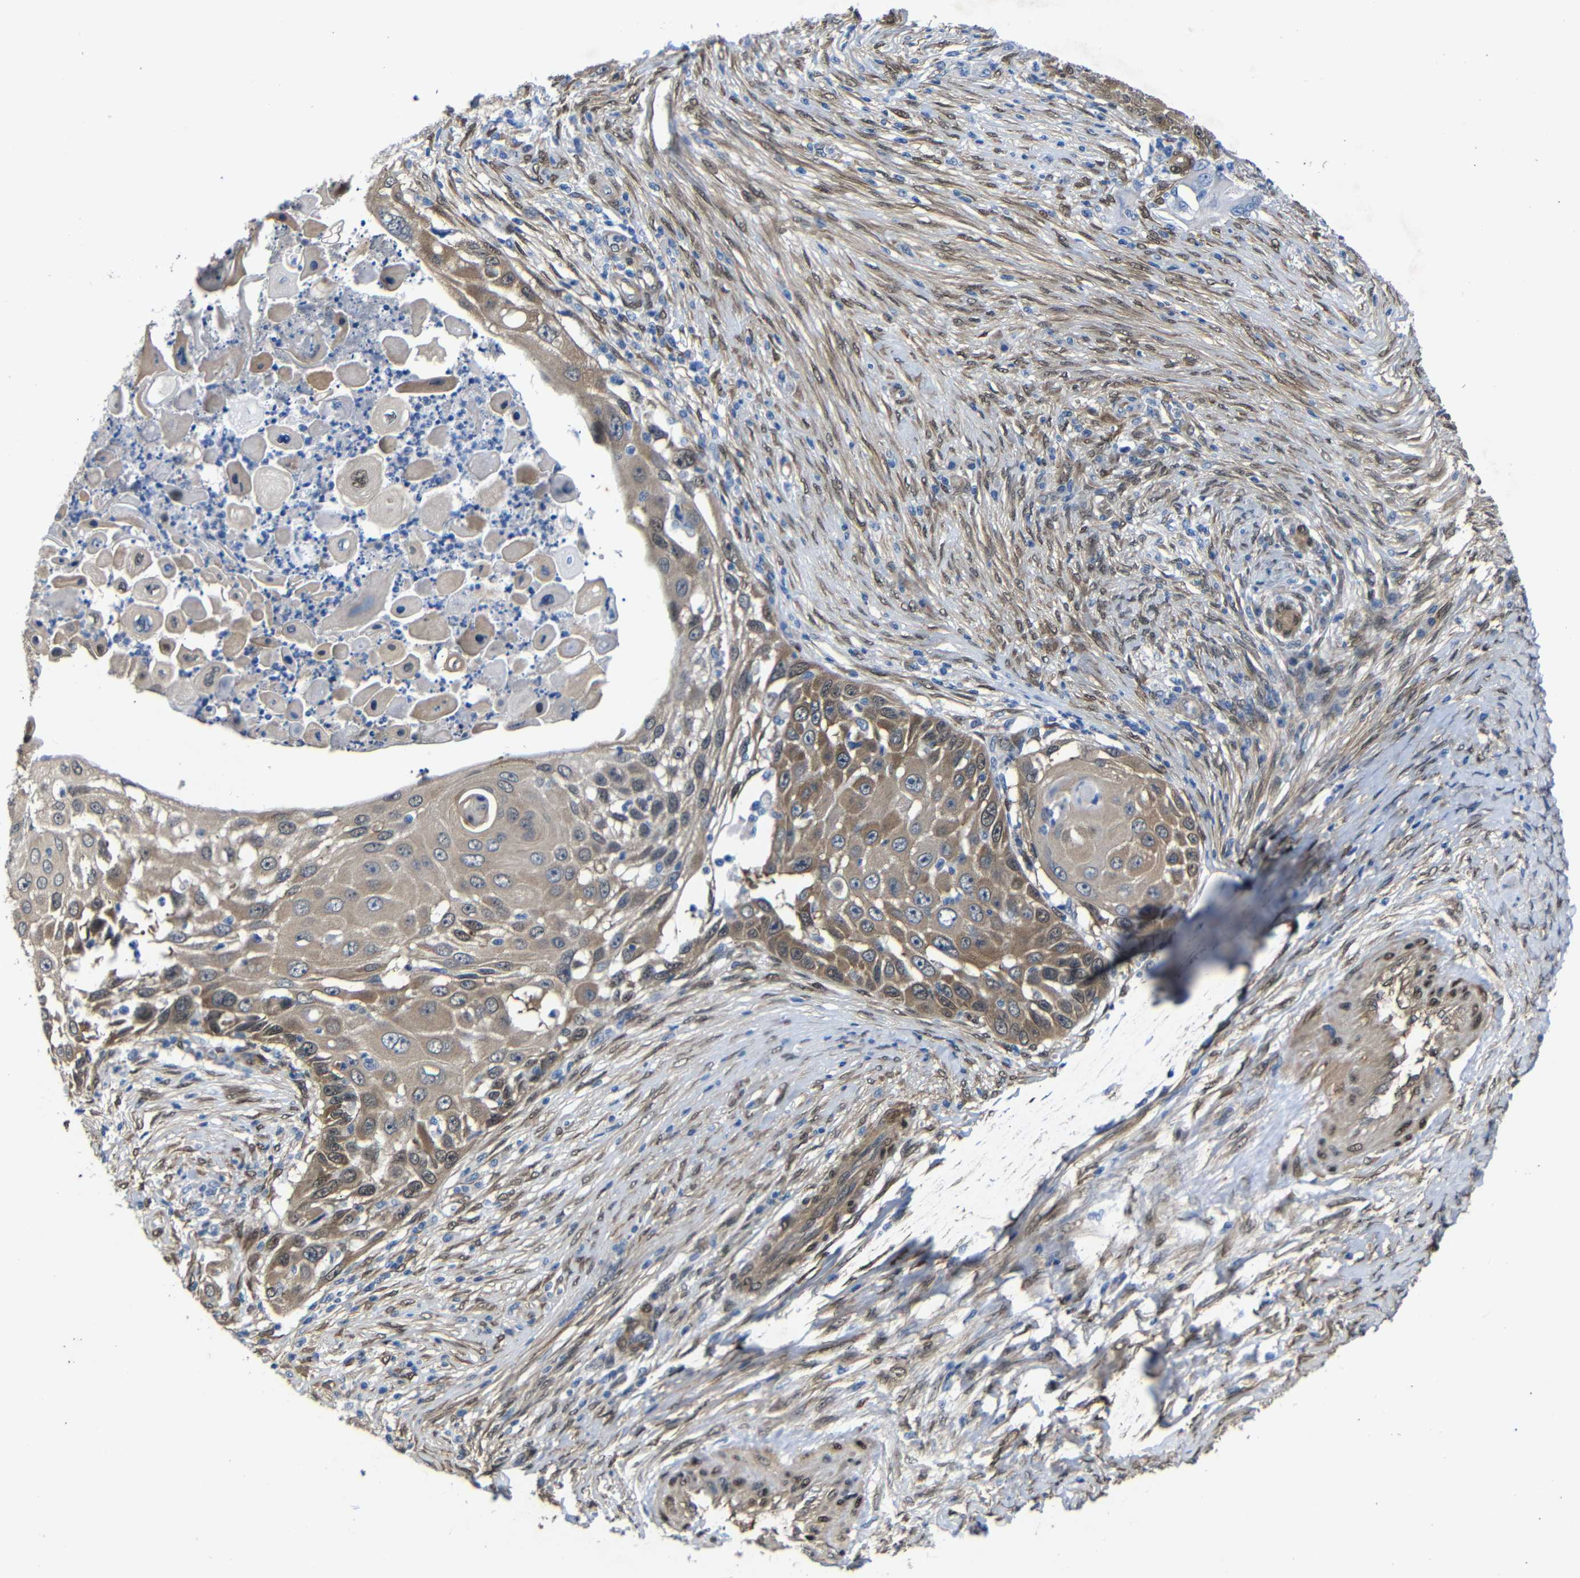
{"staining": {"intensity": "moderate", "quantity": ">75%", "location": "cytoplasmic/membranous"}, "tissue": "skin cancer", "cell_type": "Tumor cells", "image_type": "cancer", "snomed": [{"axis": "morphology", "description": "Squamous cell carcinoma, NOS"}, {"axis": "topography", "description": "Skin"}], "caption": "High-power microscopy captured an immunohistochemistry (IHC) photomicrograph of squamous cell carcinoma (skin), revealing moderate cytoplasmic/membranous positivity in about >75% of tumor cells. (IHC, brightfield microscopy, high magnification).", "gene": "YAP1", "patient": {"sex": "female", "age": 44}}